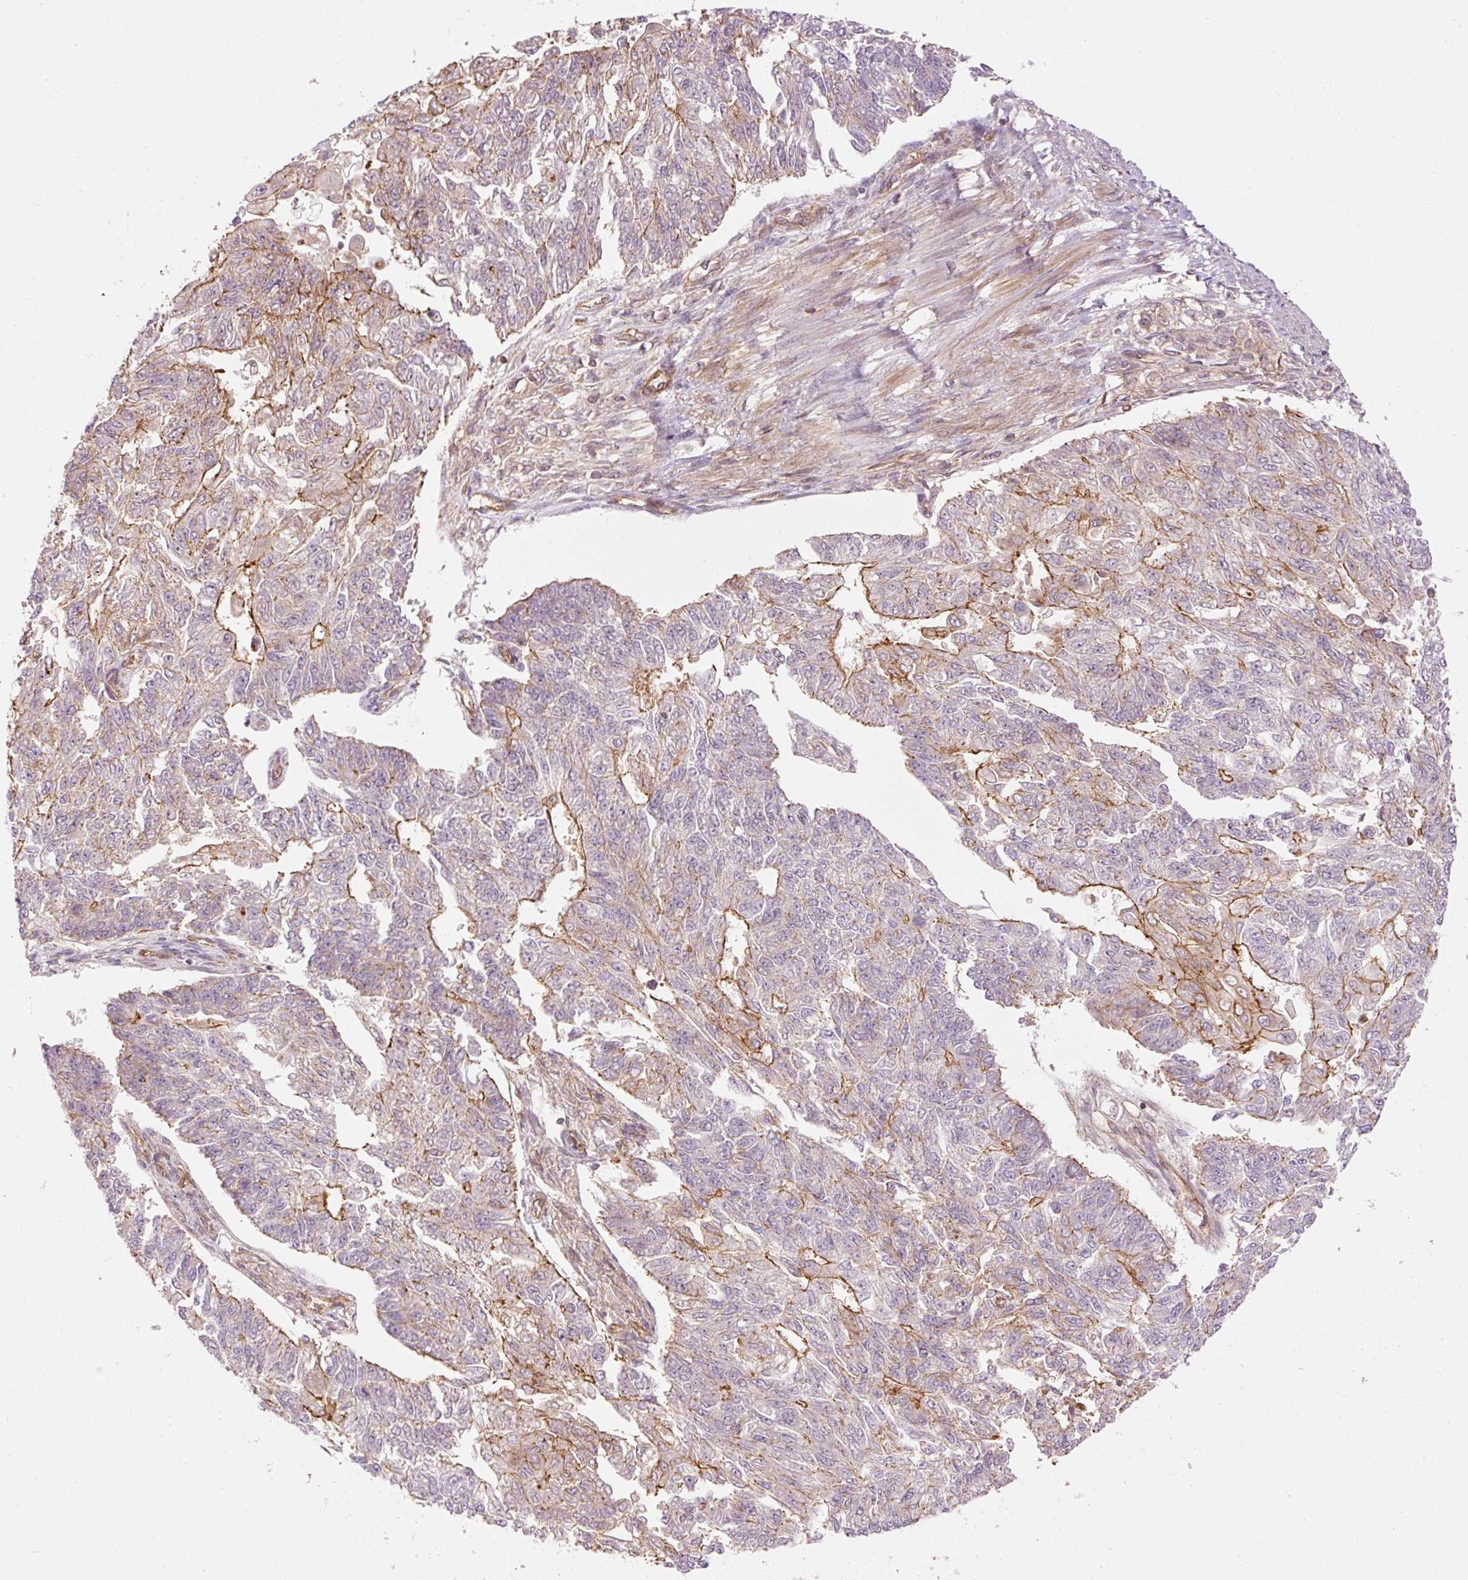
{"staining": {"intensity": "moderate", "quantity": "25%-75%", "location": "cytoplasmic/membranous"}, "tissue": "endometrial cancer", "cell_type": "Tumor cells", "image_type": "cancer", "snomed": [{"axis": "morphology", "description": "Adenocarcinoma, NOS"}, {"axis": "topography", "description": "Endometrium"}], "caption": "Protein positivity by immunohistochemistry (IHC) demonstrates moderate cytoplasmic/membranous staining in about 25%-75% of tumor cells in adenocarcinoma (endometrial).", "gene": "ADCY4", "patient": {"sex": "female", "age": 32}}